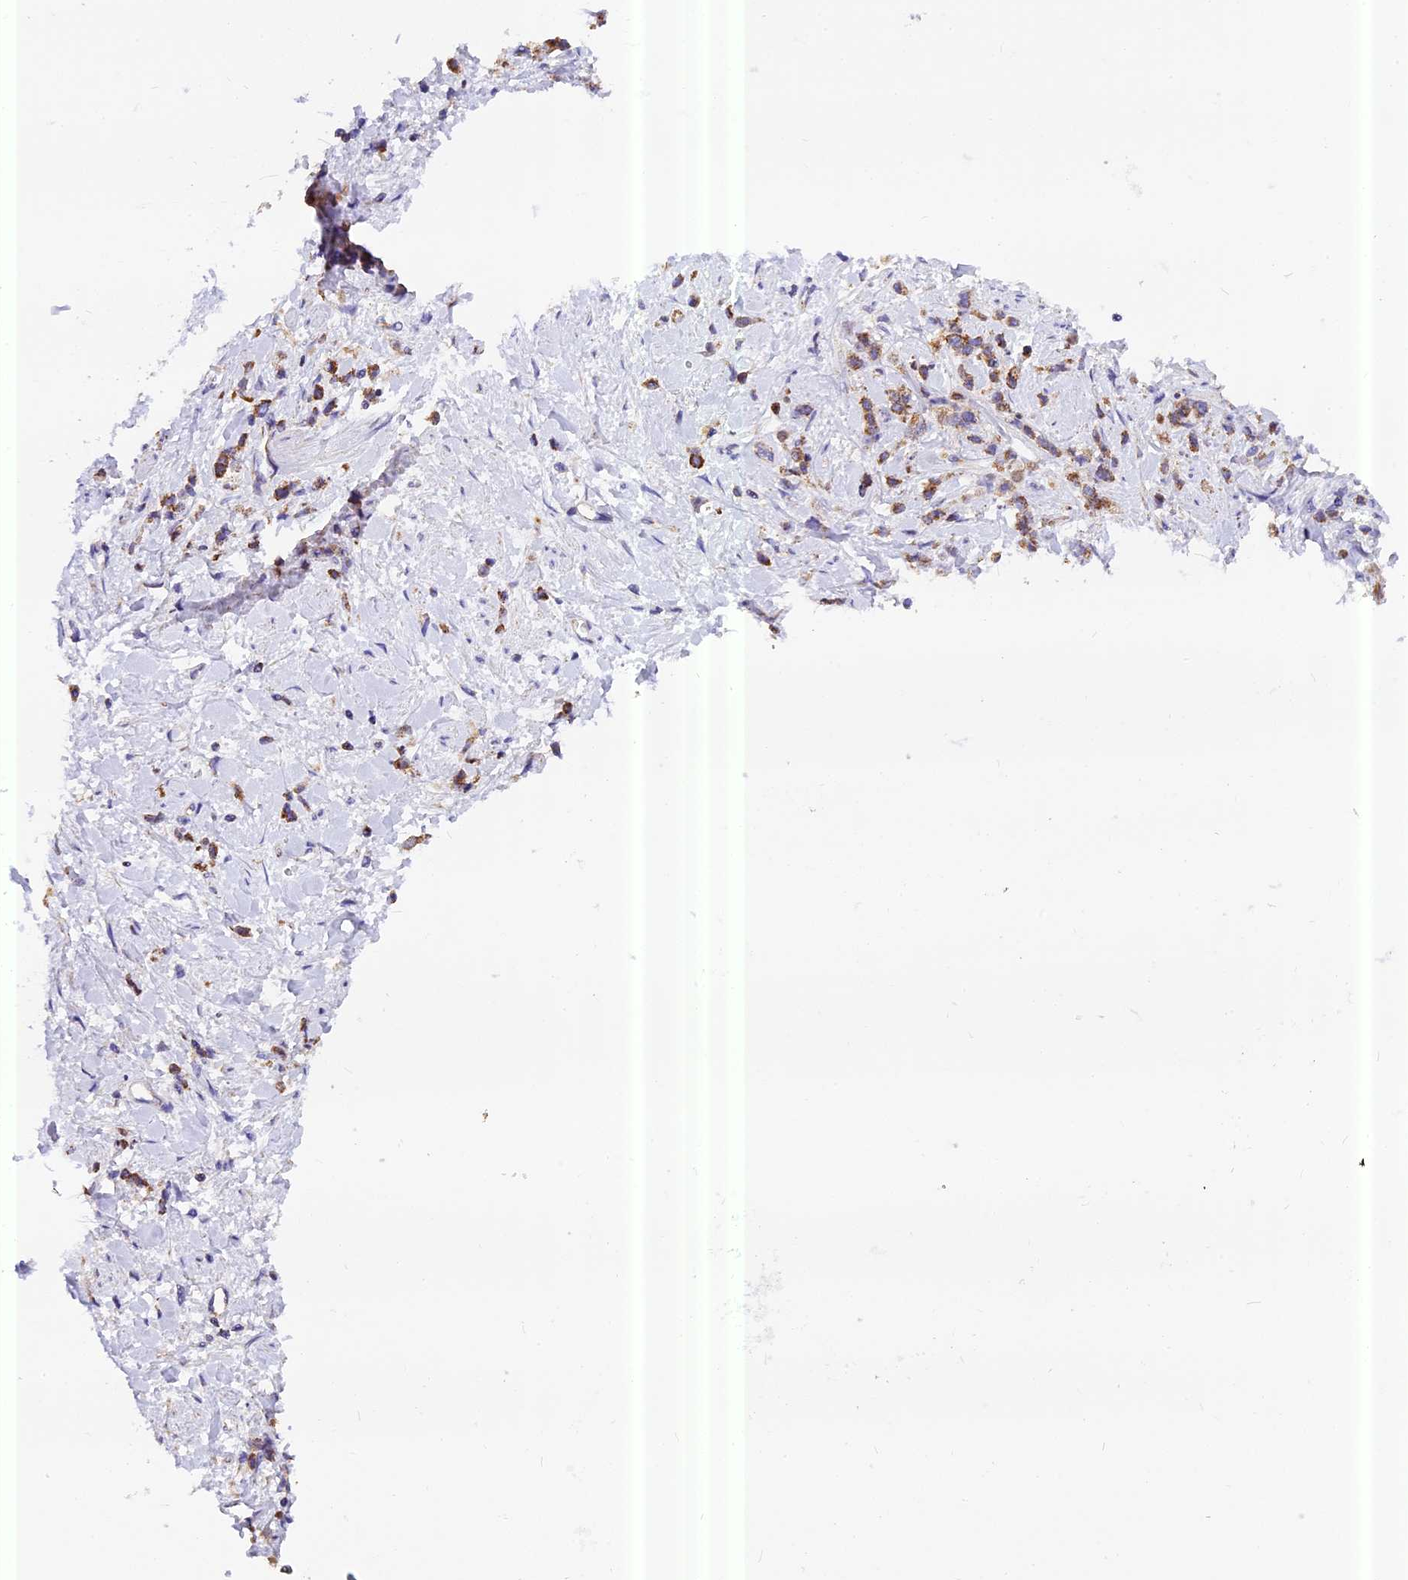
{"staining": {"intensity": "moderate", "quantity": ">75%", "location": "cytoplasmic/membranous"}, "tissue": "stomach cancer", "cell_type": "Tumor cells", "image_type": "cancer", "snomed": [{"axis": "morphology", "description": "Adenocarcinoma, NOS"}, {"axis": "topography", "description": "Stomach"}], "caption": "Stomach adenocarcinoma stained with IHC exhibits moderate cytoplasmic/membranous positivity in about >75% of tumor cells.", "gene": "MGME1", "patient": {"sex": "female", "age": 60}}